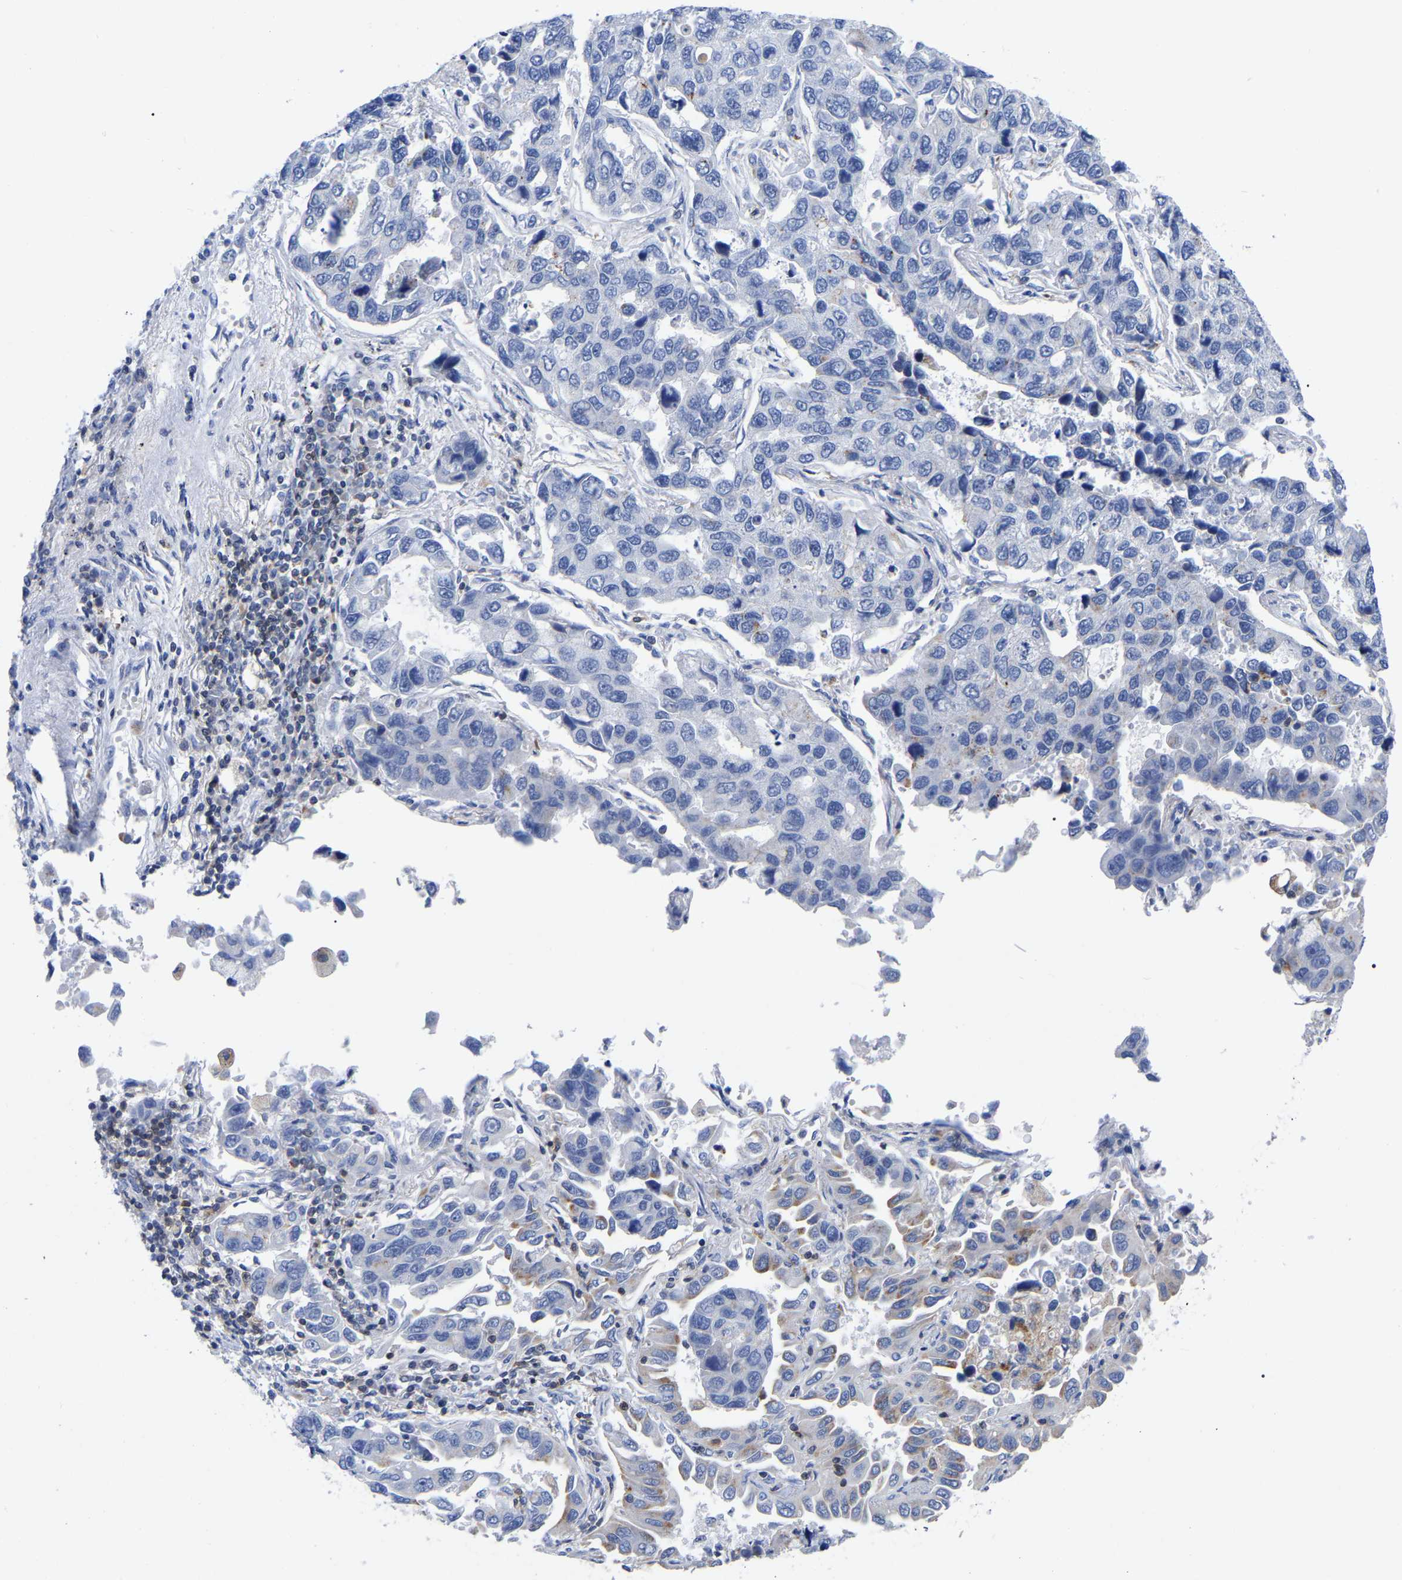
{"staining": {"intensity": "negative", "quantity": "none", "location": "none"}, "tissue": "lung cancer", "cell_type": "Tumor cells", "image_type": "cancer", "snomed": [{"axis": "morphology", "description": "Adenocarcinoma, NOS"}, {"axis": "topography", "description": "Lung"}], "caption": "An immunohistochemistry (IHC) photomicrograph of lung adenocarcinoma is shown. There is no staining in tumor cells of lung adenocarcinoma.", "gene": "PTPN7", "patient": {"sex": "male", "age": 64}}